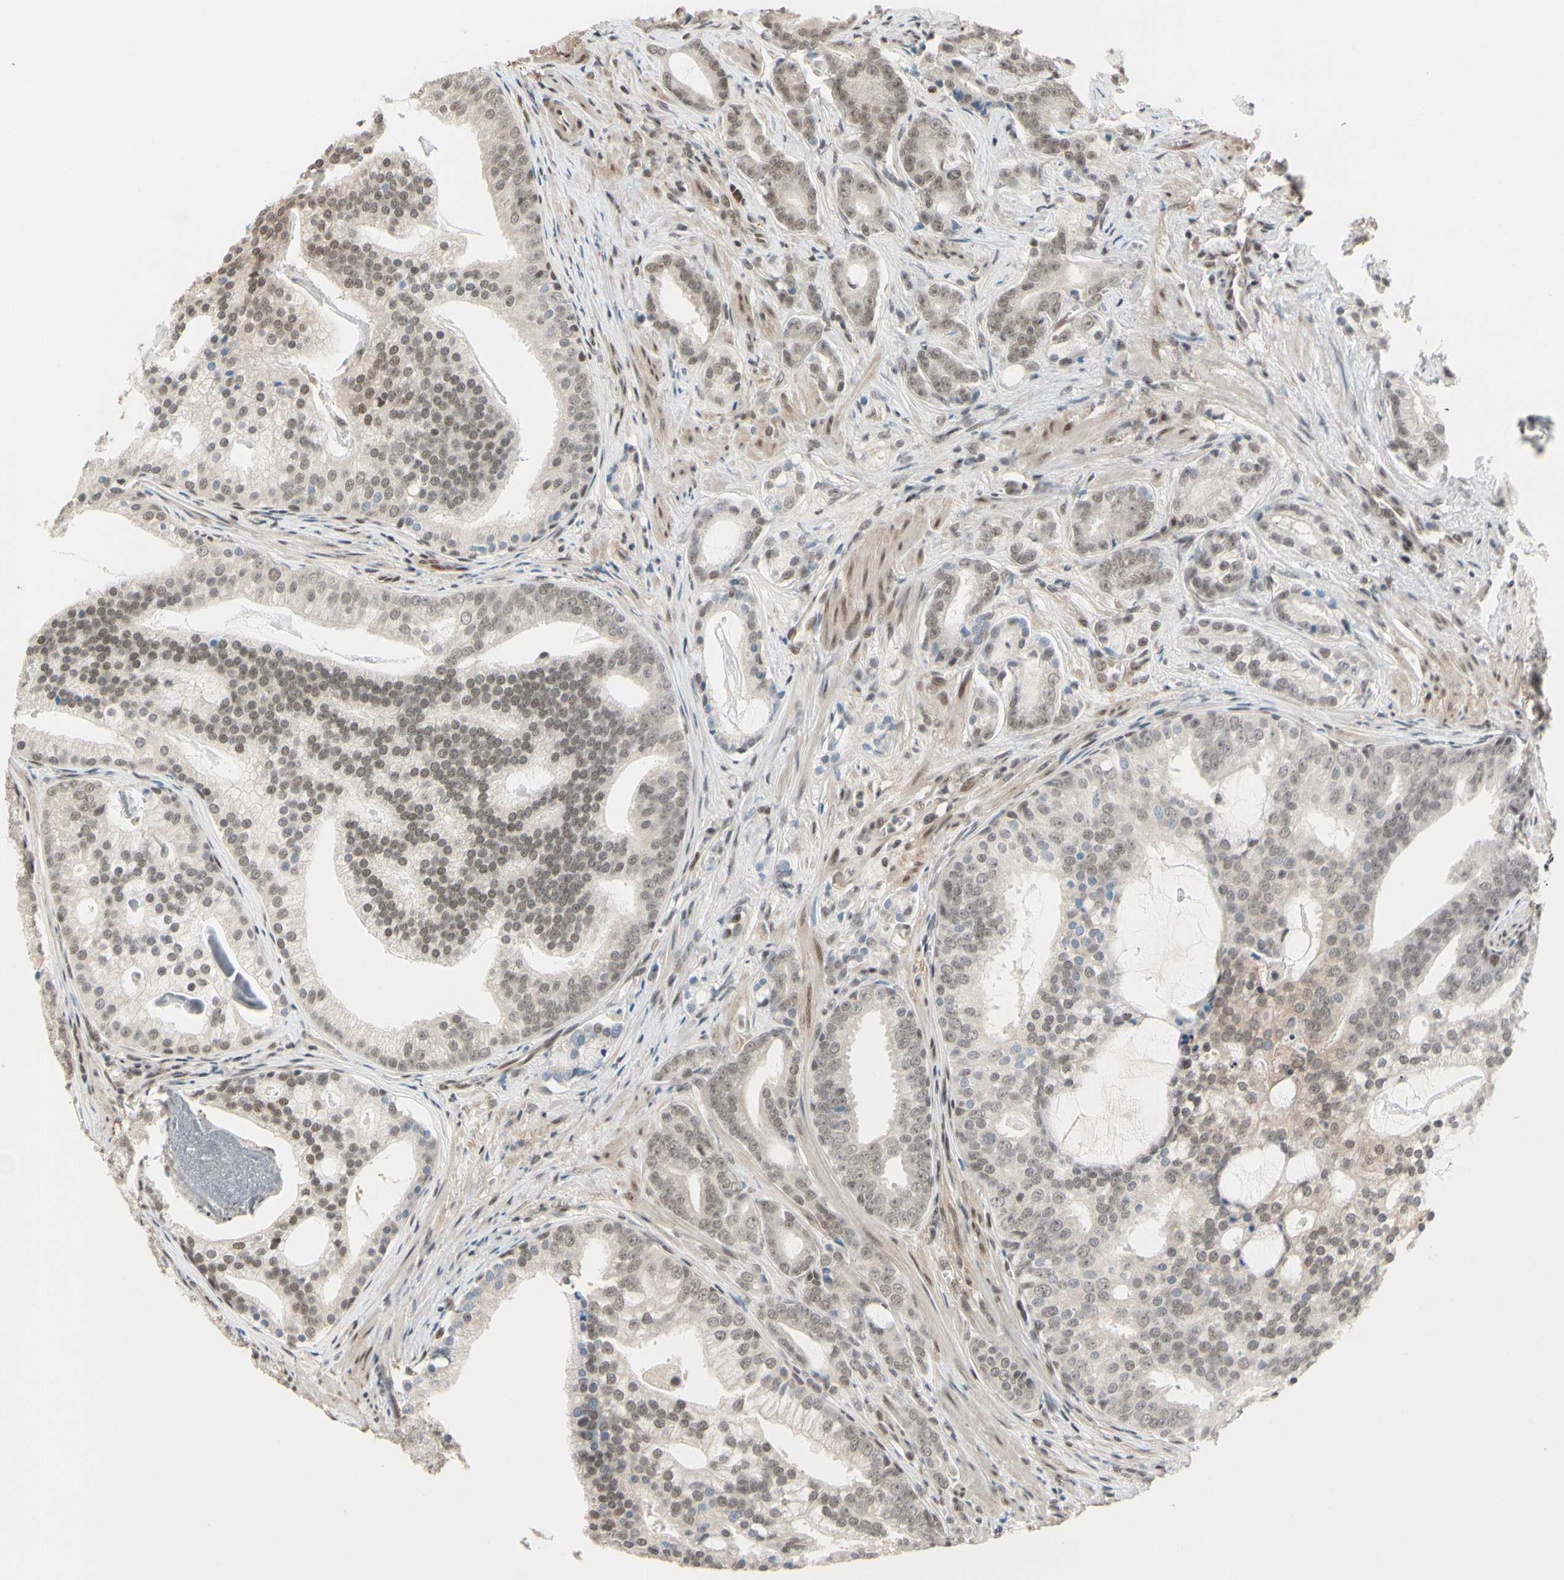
{"staining": {"intensity": "weak", "quantity": ">75%", "location": "nuclear"}, "tissue": "prostate cancer", "cell_type": "Tumor cells", "image_type": "cancer", "snomed": [{"axis": "morphology", "description": "Adenocarcinoma, Low grade"}, {"axis": "topography", "description": "Prostate"}], "caption": "Tumor cells demonstrate low levels of weak nuclear staining in approximately >75% of cells in prostate cancer.", "gene": "TAF4", "patient": {"sex": "male", "age": 58}}